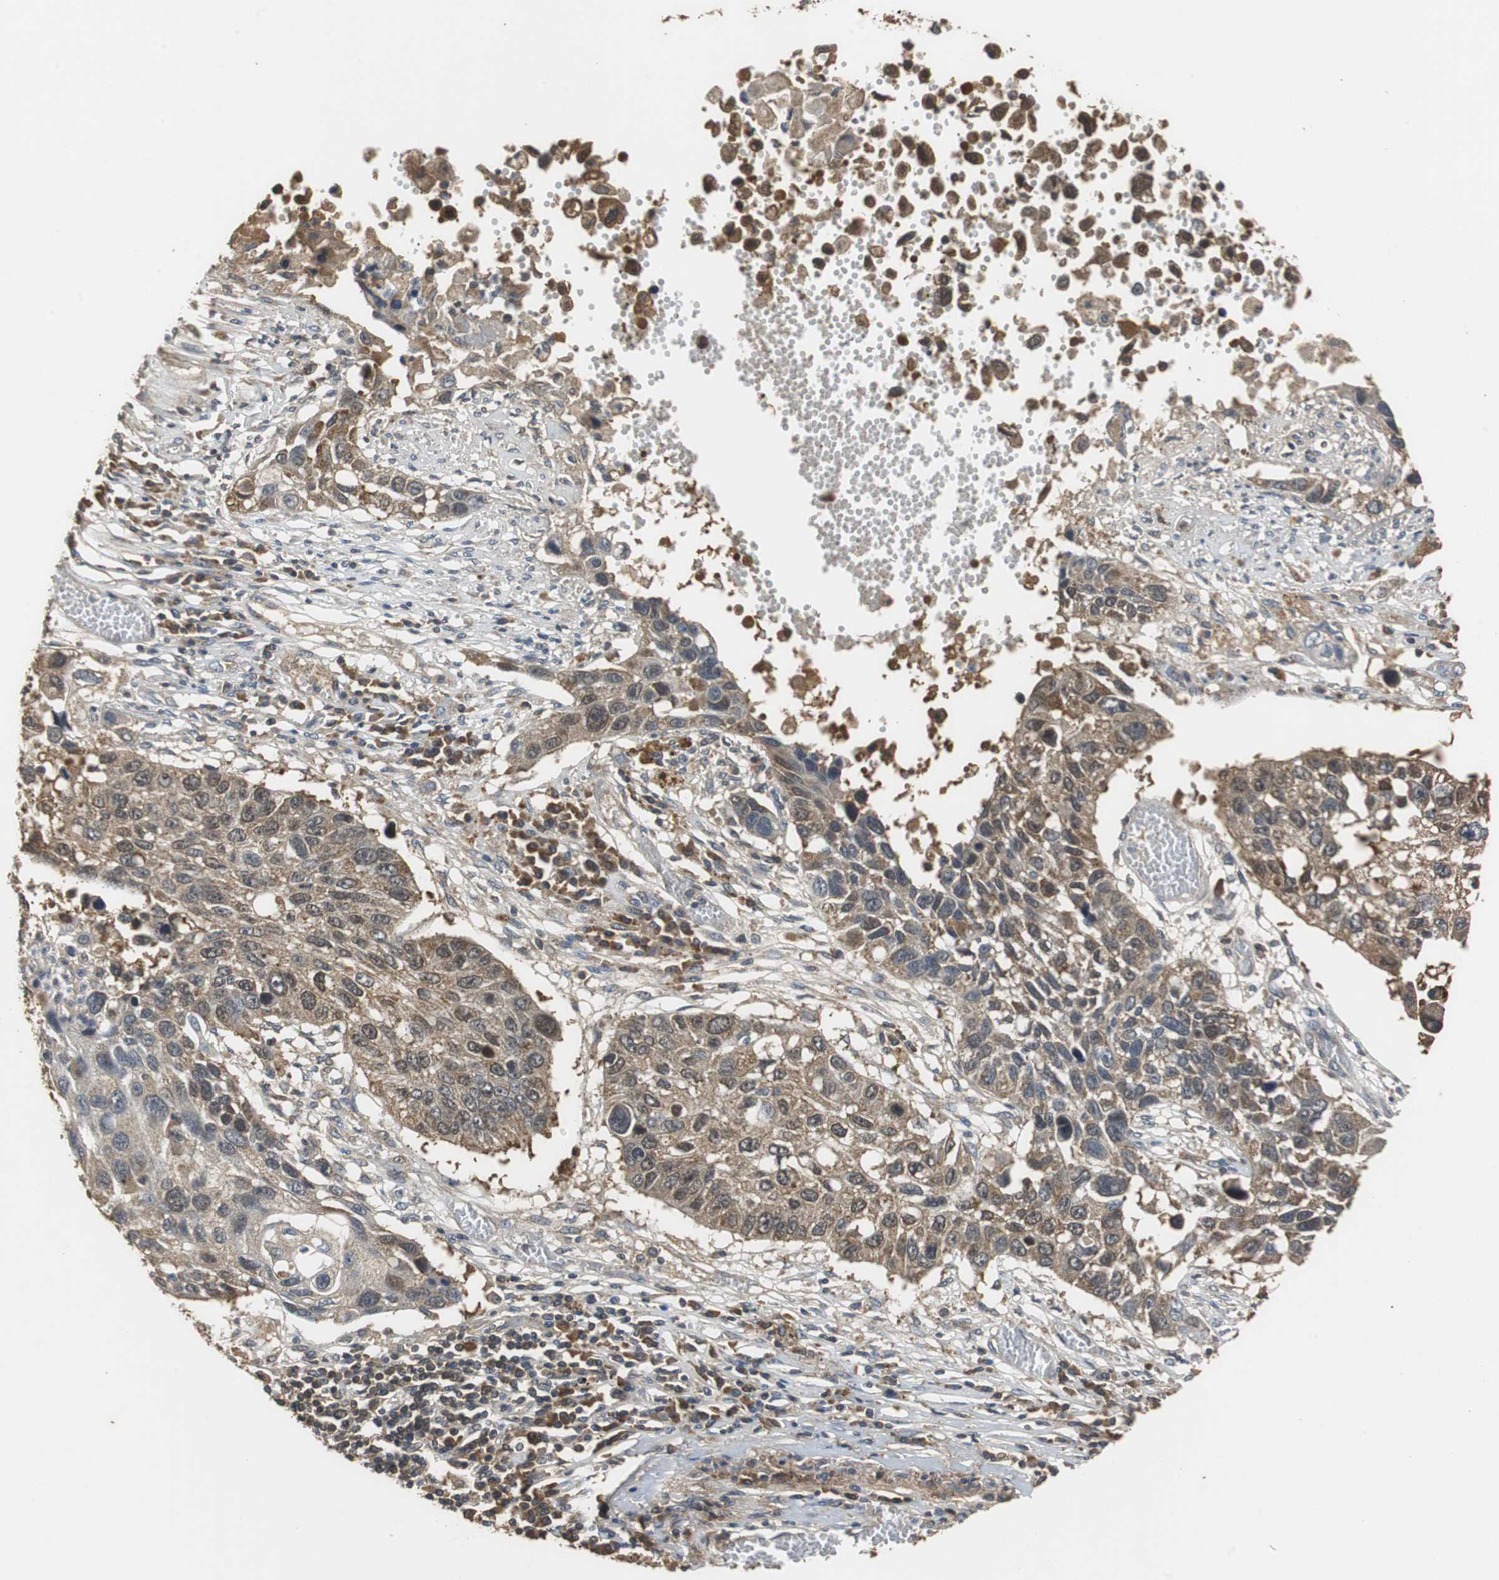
{"staining": {"intensity": "moderate", "quantity": ">75%", "location": "cytoplasmic/membranous"}, "tissue": "lung cancer", "cell_type": "Tumor cells", "image_type": "cancer", "snomed": [{"axis": "morphology", "description": "Squamous cell carcinoma, NOS"}, {"axis": "topography", "description": "Lung"}], "caption": "Protein expression analysis of human lung cancer reveals moderate cytoplasmic/membranous positivity in about >75% of tumor cells.", "gene": "VBP1", "patient": {"sex": "male", "age": 71}}